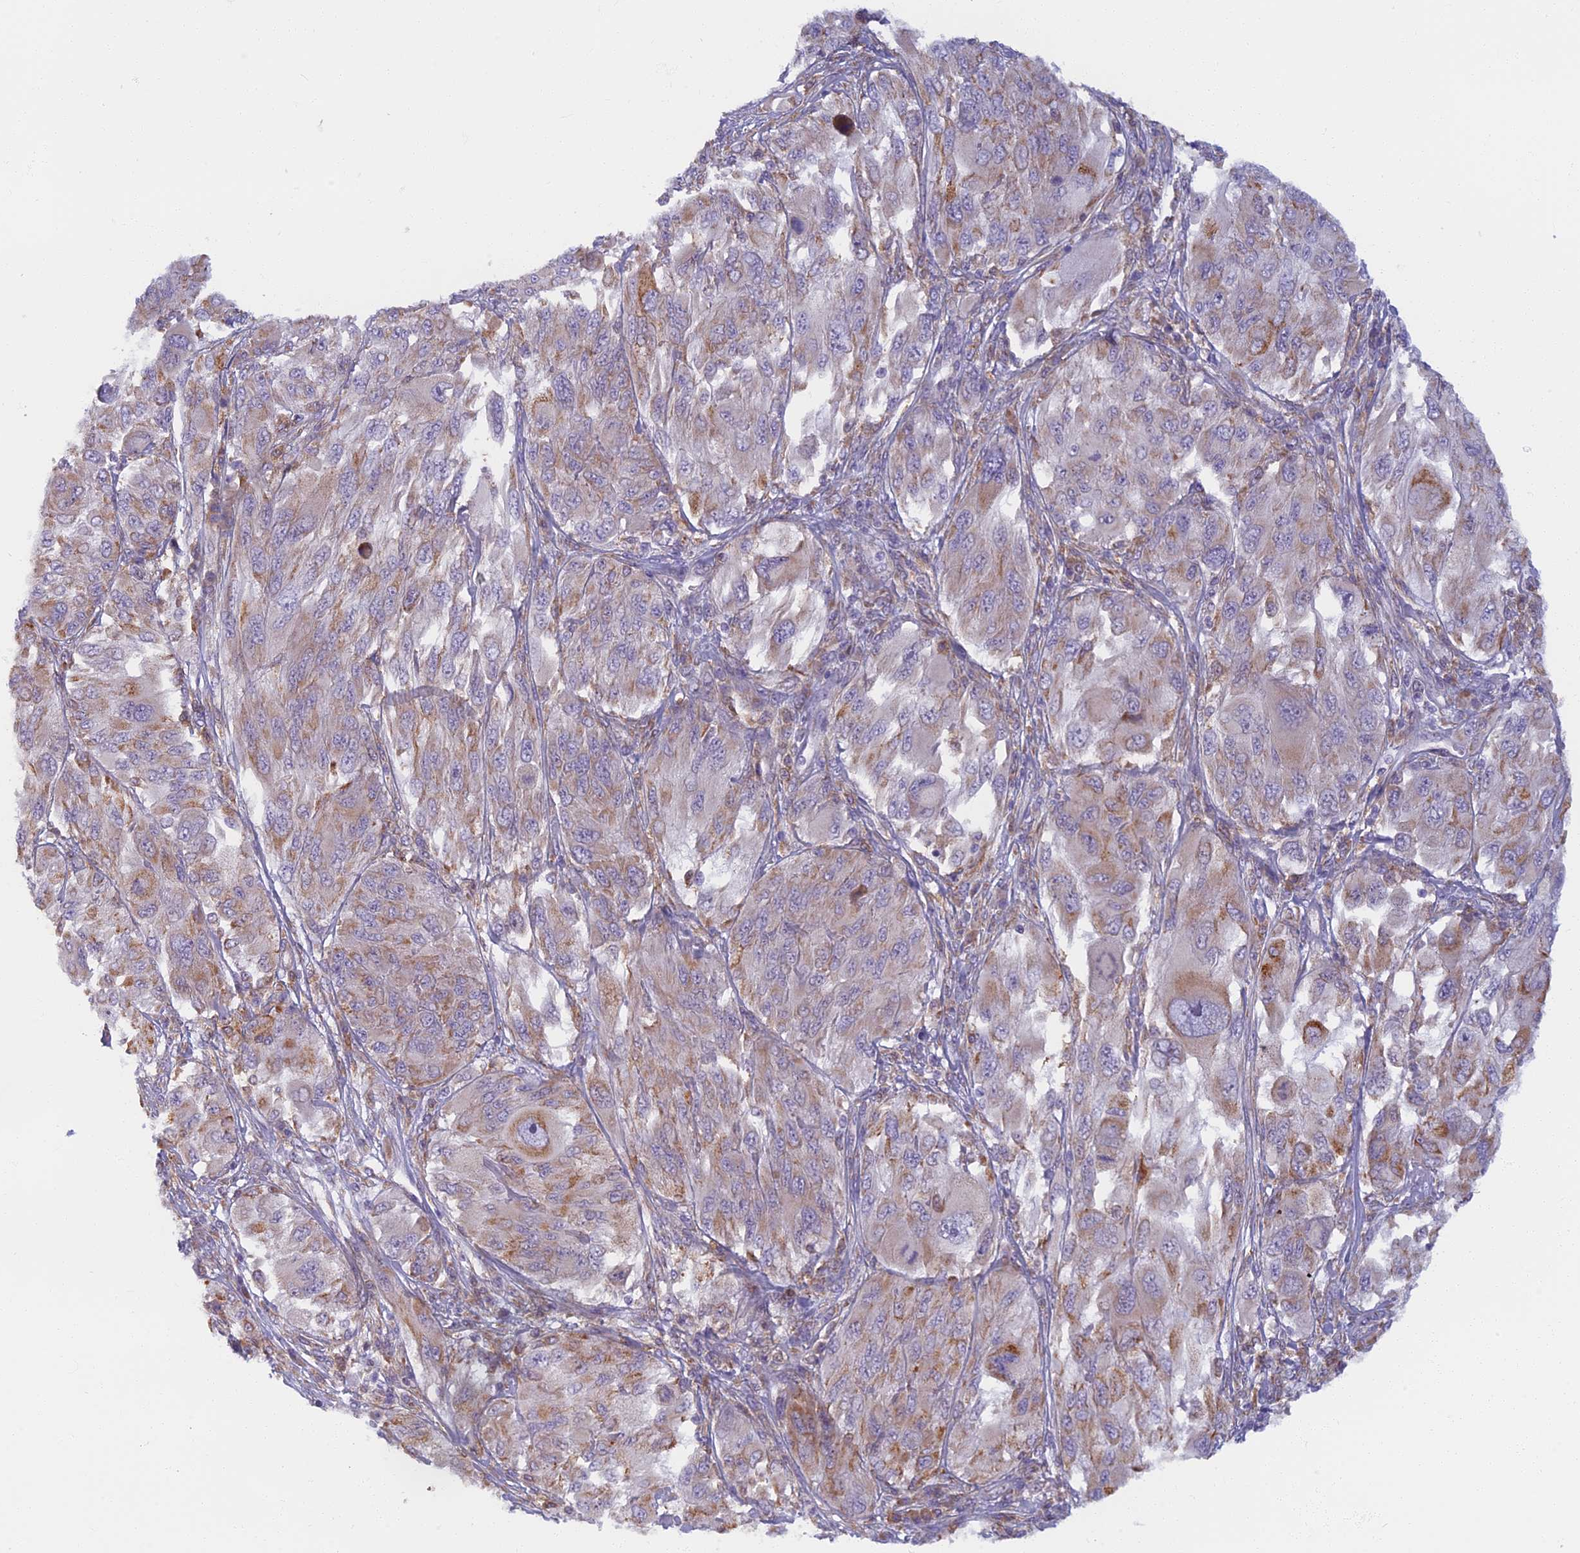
{"staining": {"intensity": "weak", "quantity": "<25%", "location": "cytoplasmic/membranous"}, "tissue": "melanoma", "cell_type": "Tumor cells", "image_type": "cancer", "snomed": [{"axis": "morphology", "description": "Malignant melanoma, NOS"}, {"axis": "topography", "description": "Skin"}], "caption": "Immunohistochemistry (IHC) of malignant melanoma displays no staining in tumor cells. The staining was performed using DAB to visualize the protein expression in brown, while the nuclei were stained in blue with hematoxylin (Magnification: 20x).", "gene": "DDX51", "patient": {"sex": "female", "age": 91}}